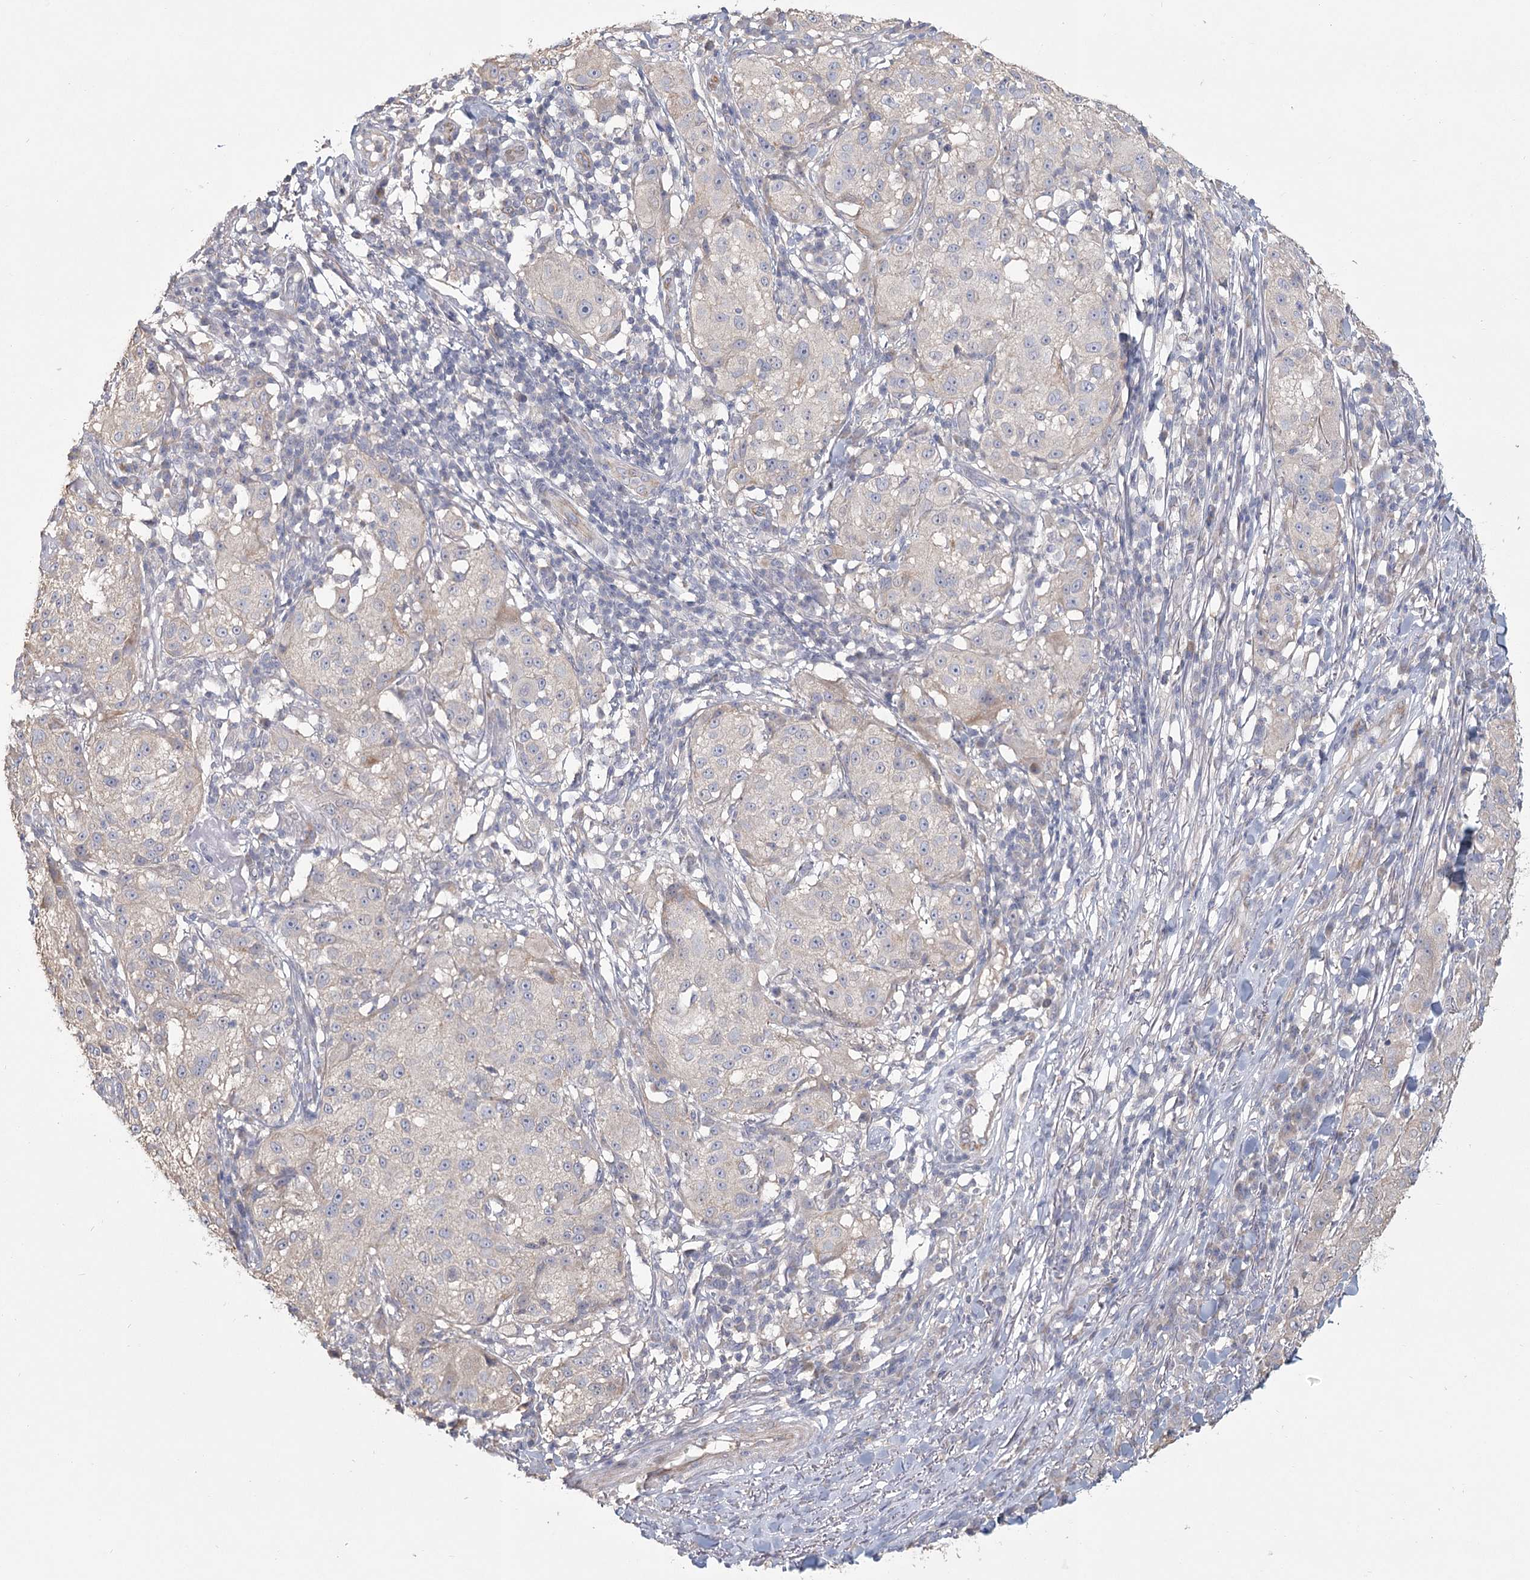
{"staining": {"intensity": "negative", "quantity": "none", "location": "none"}, "tissue": "melanoma", "cell_type": "Tumor cells", "image_type": "cancer", "snomed": [{"axis": "morphology", "description": "Necrosis, NOS"}, {"axis": "morphology", "description": "Malignant melanoma, NOS"}, {"axis": "topography", "description": "Skin"}], "caption": "Tumor cells show no significant staining in malignant melanoma.", "gene": "CNTLN", "patient": {"sex": "female", "age": 87}}